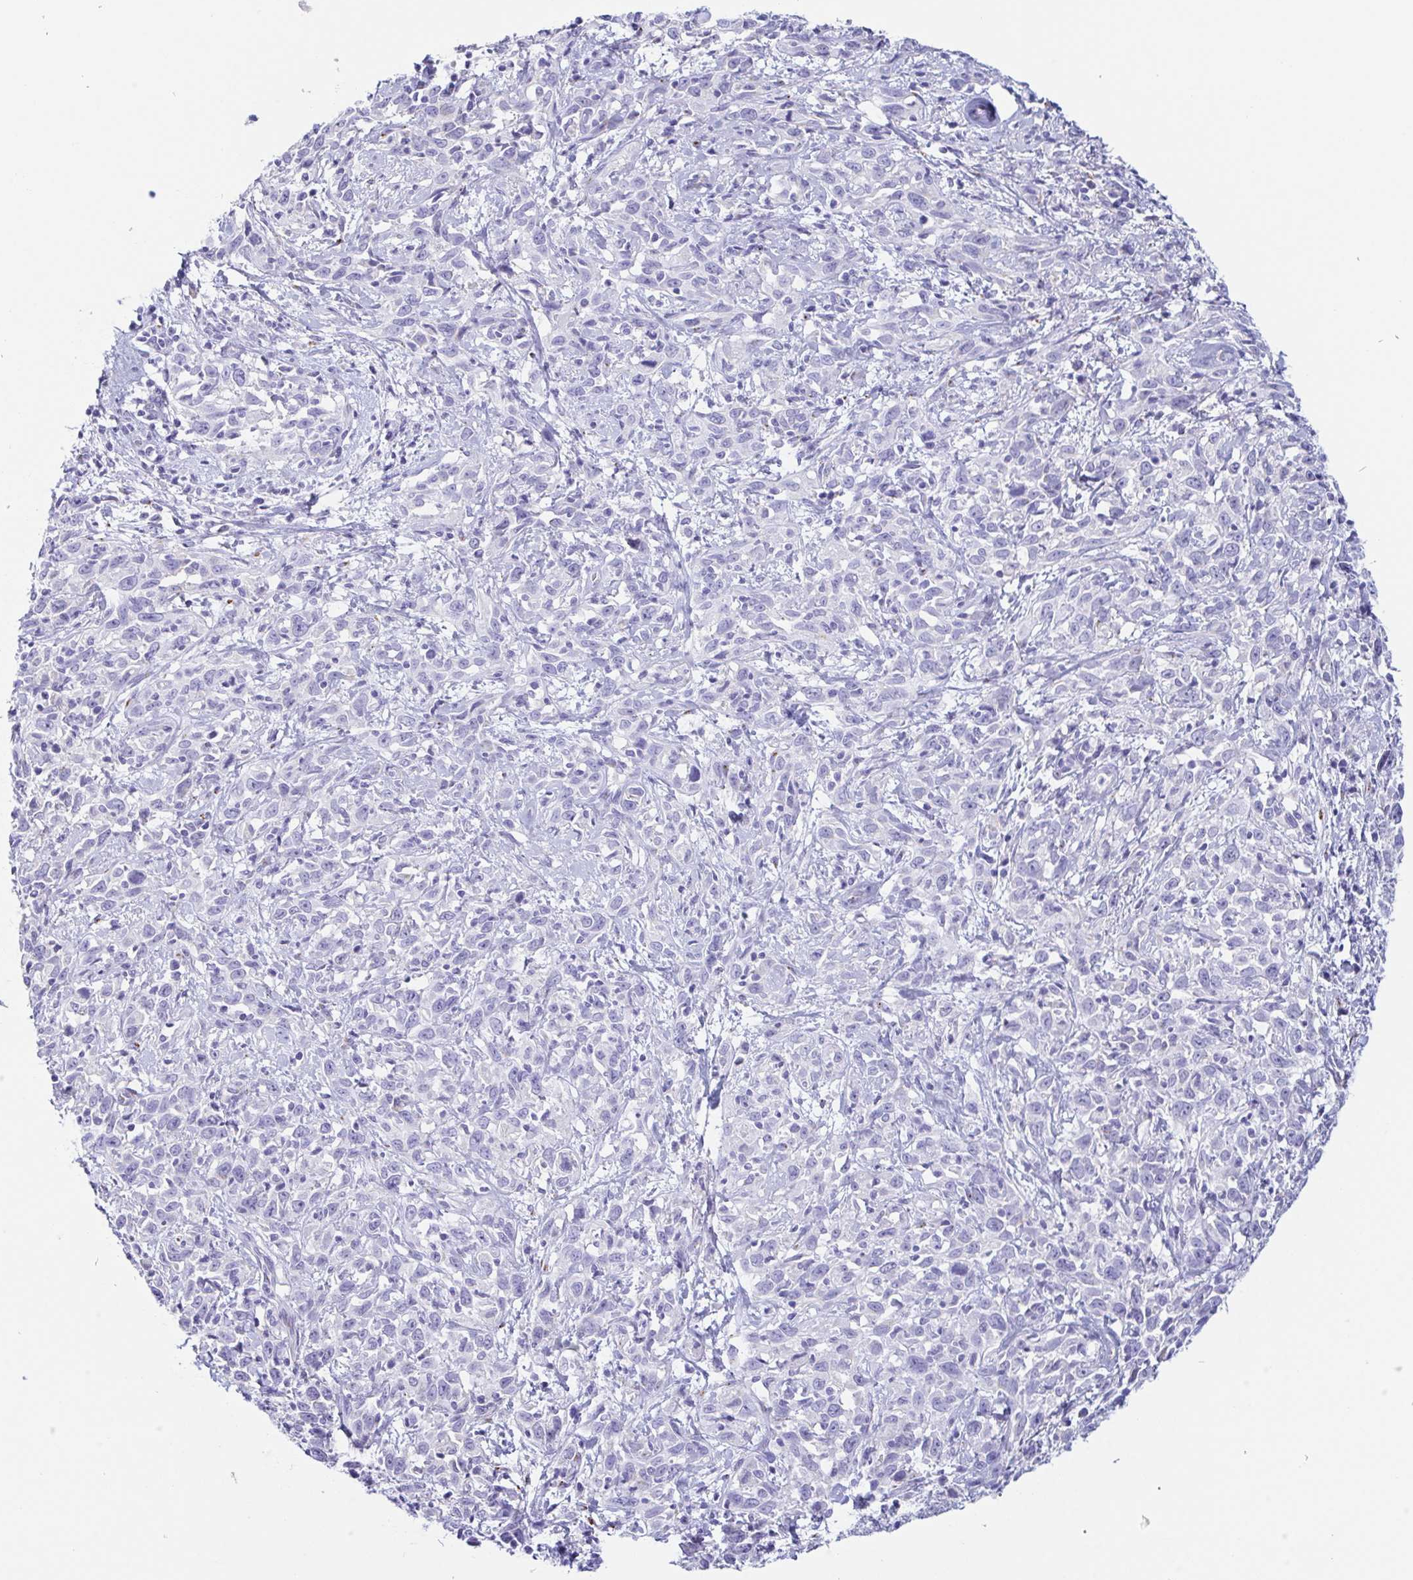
{"staining": {"intensity": "negative", "quantity": "none", "location": "none"}, "tissue": "cervical cancer", "cell_type": "Tumor cells", "image_type": "cancer", "snomed": [{"axis": "morphology", "description": "Adenocarcinoma, NOS"}, {"axis": "topography", "description": "Cervix"}], "caption": "Immunohistochemical staining of human adenocarcinoma (cervical) demonstrates no significant positivity in tumor cells.", "gene": "LDLRAD1", "patient": {"sex": "female", "age": 40}}